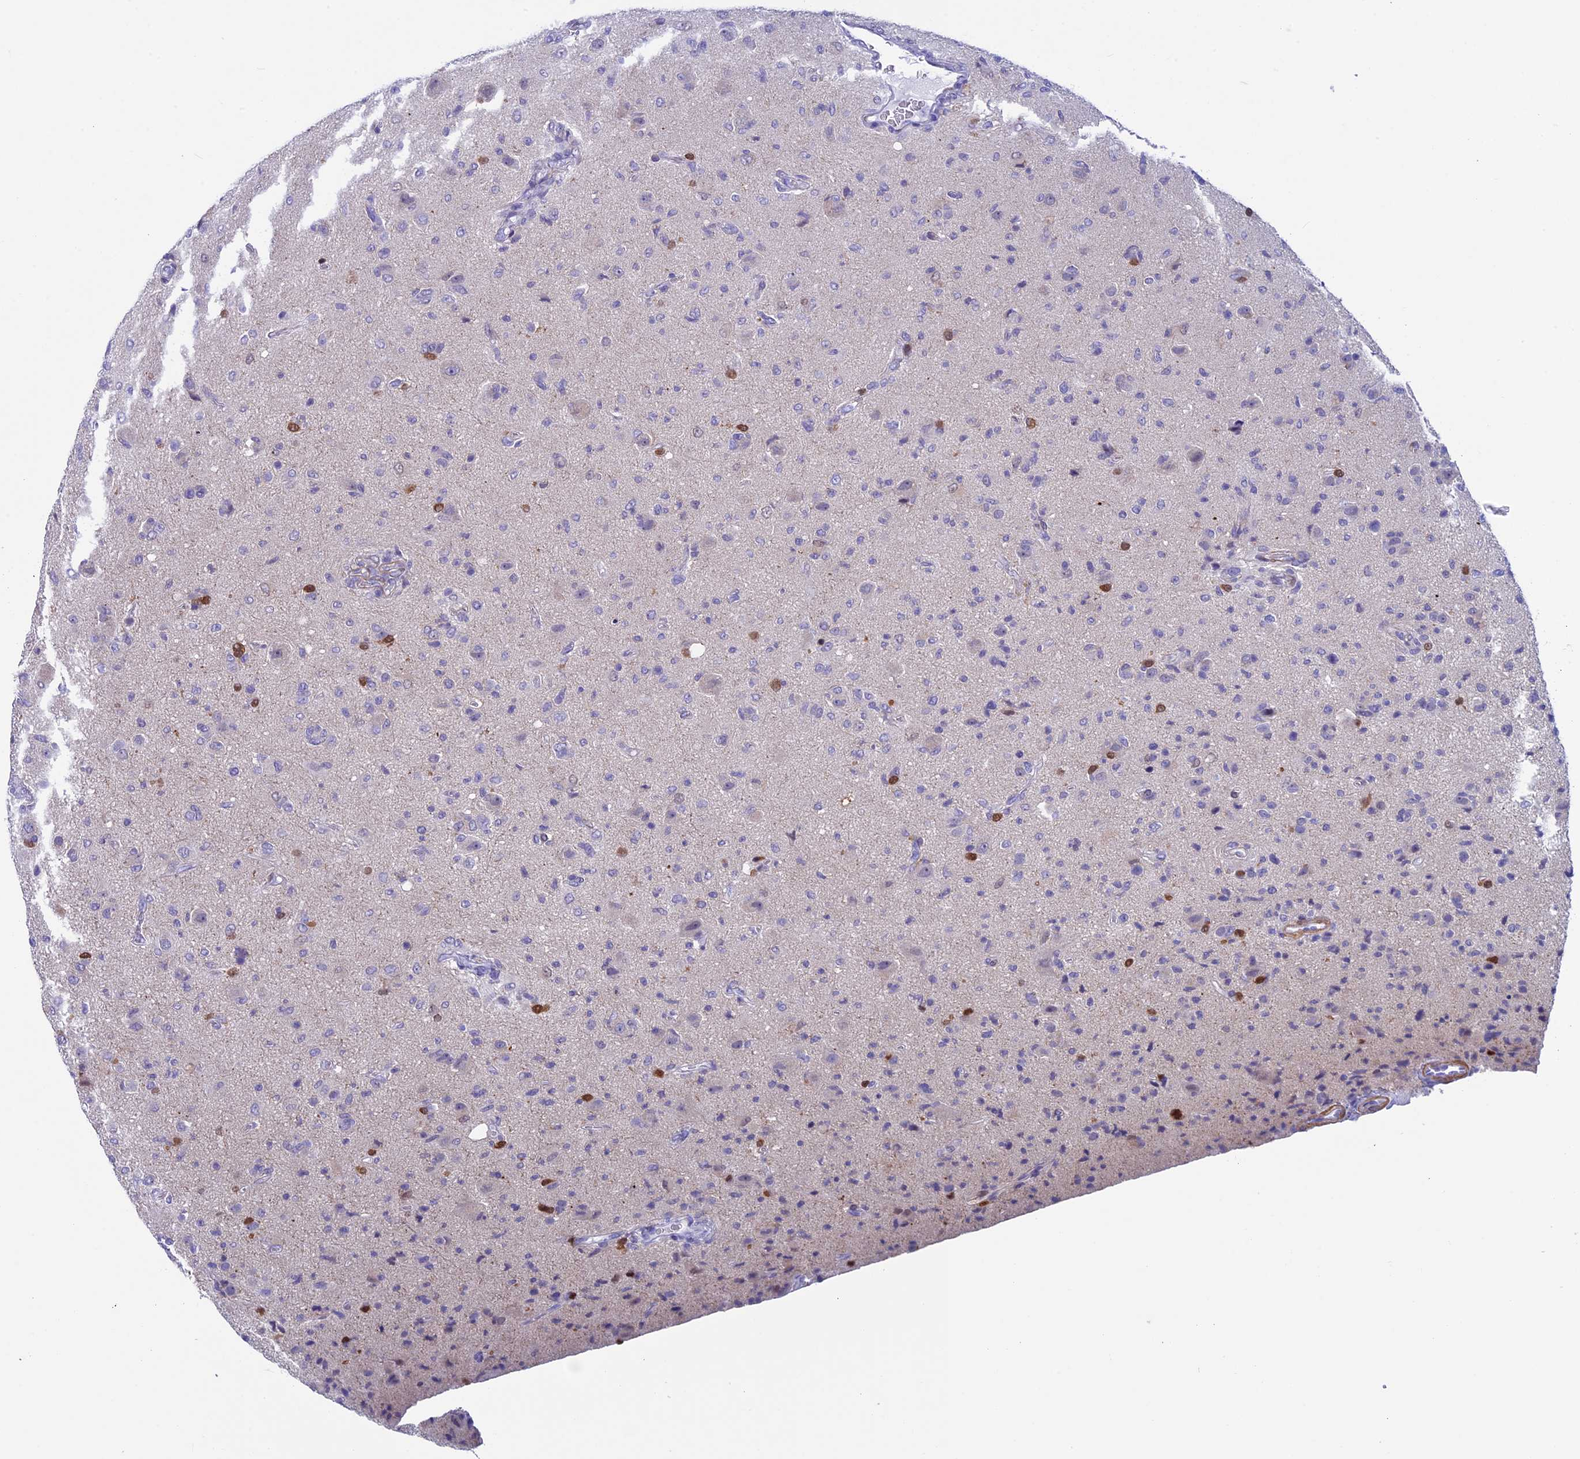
{"staining": {"intensity": "negative", "quantity": "none", "location": "none"}, "tissue": "glioma", "cell_type": "Tumor cells", "image_type": "cancer", "snomed": [{"axis": "morphology", "description": "Glioma, malignant, High grade"}, {"axis": "topography", "description": "Brain"}], "caption": "This is a photomicrograph of immunohistochemistry staining of glioma, which shows no staining in tumor cells.", "gene": "IGSF6", "patient": {"sex": "female", "age": 57}}